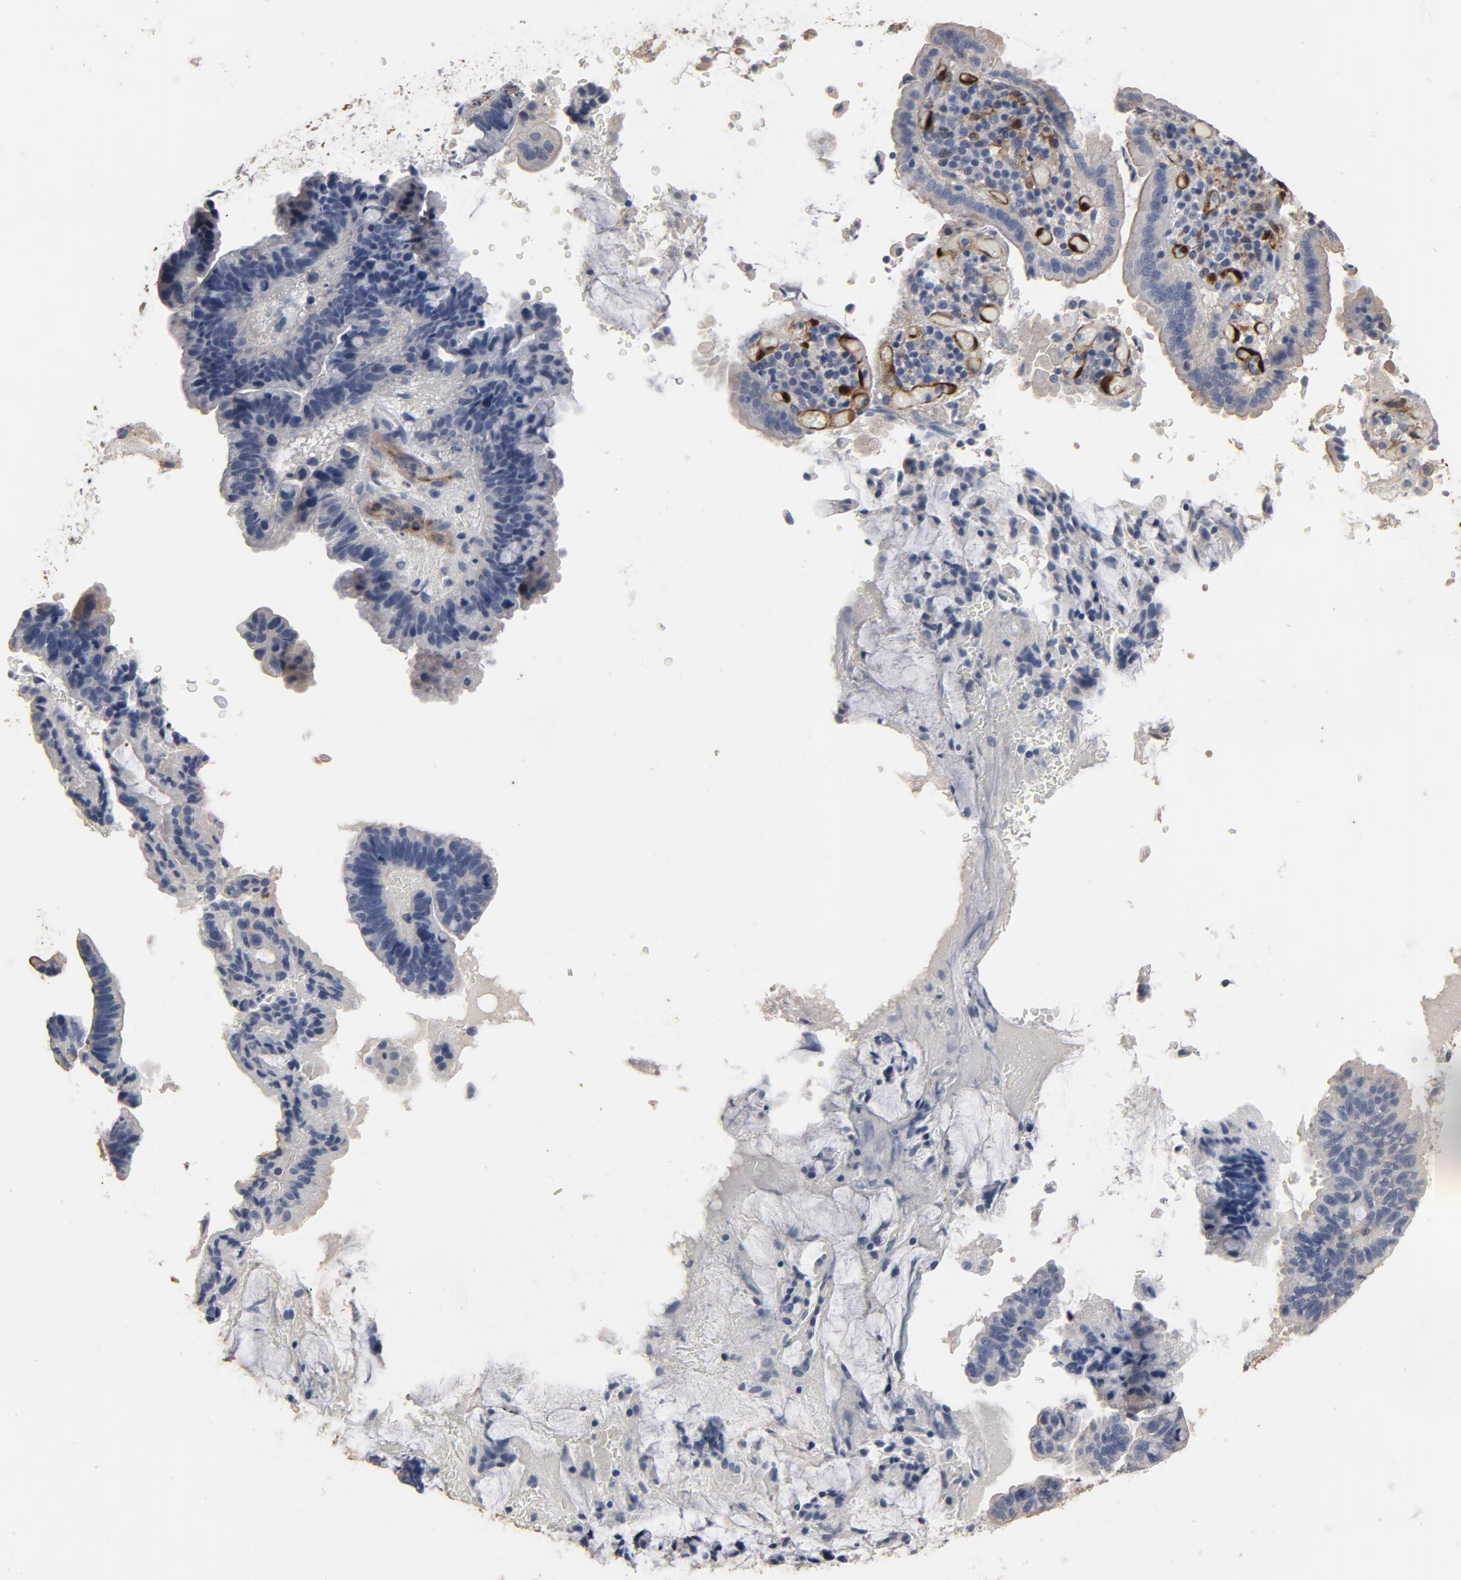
{"staining": {"intensity": "negative", "quantity": "none", "location": "none"}, "tissue": "pancreatic cancer", "cell_type": "Tumor cells", "image_type": "cancer", "snomed": [{"axis": "morphology", "description": "Adenocarcinoma, NOS"}, {"axis": "topography", "description": "Pancreas"}], "caption": "A photomicrograph of pancreatic cancer (adenocarcinoma) stained for a protein shows no brown staining in tumor cells.", "gene": "KDR", "patient": {"sex": "male", "age": 82}}